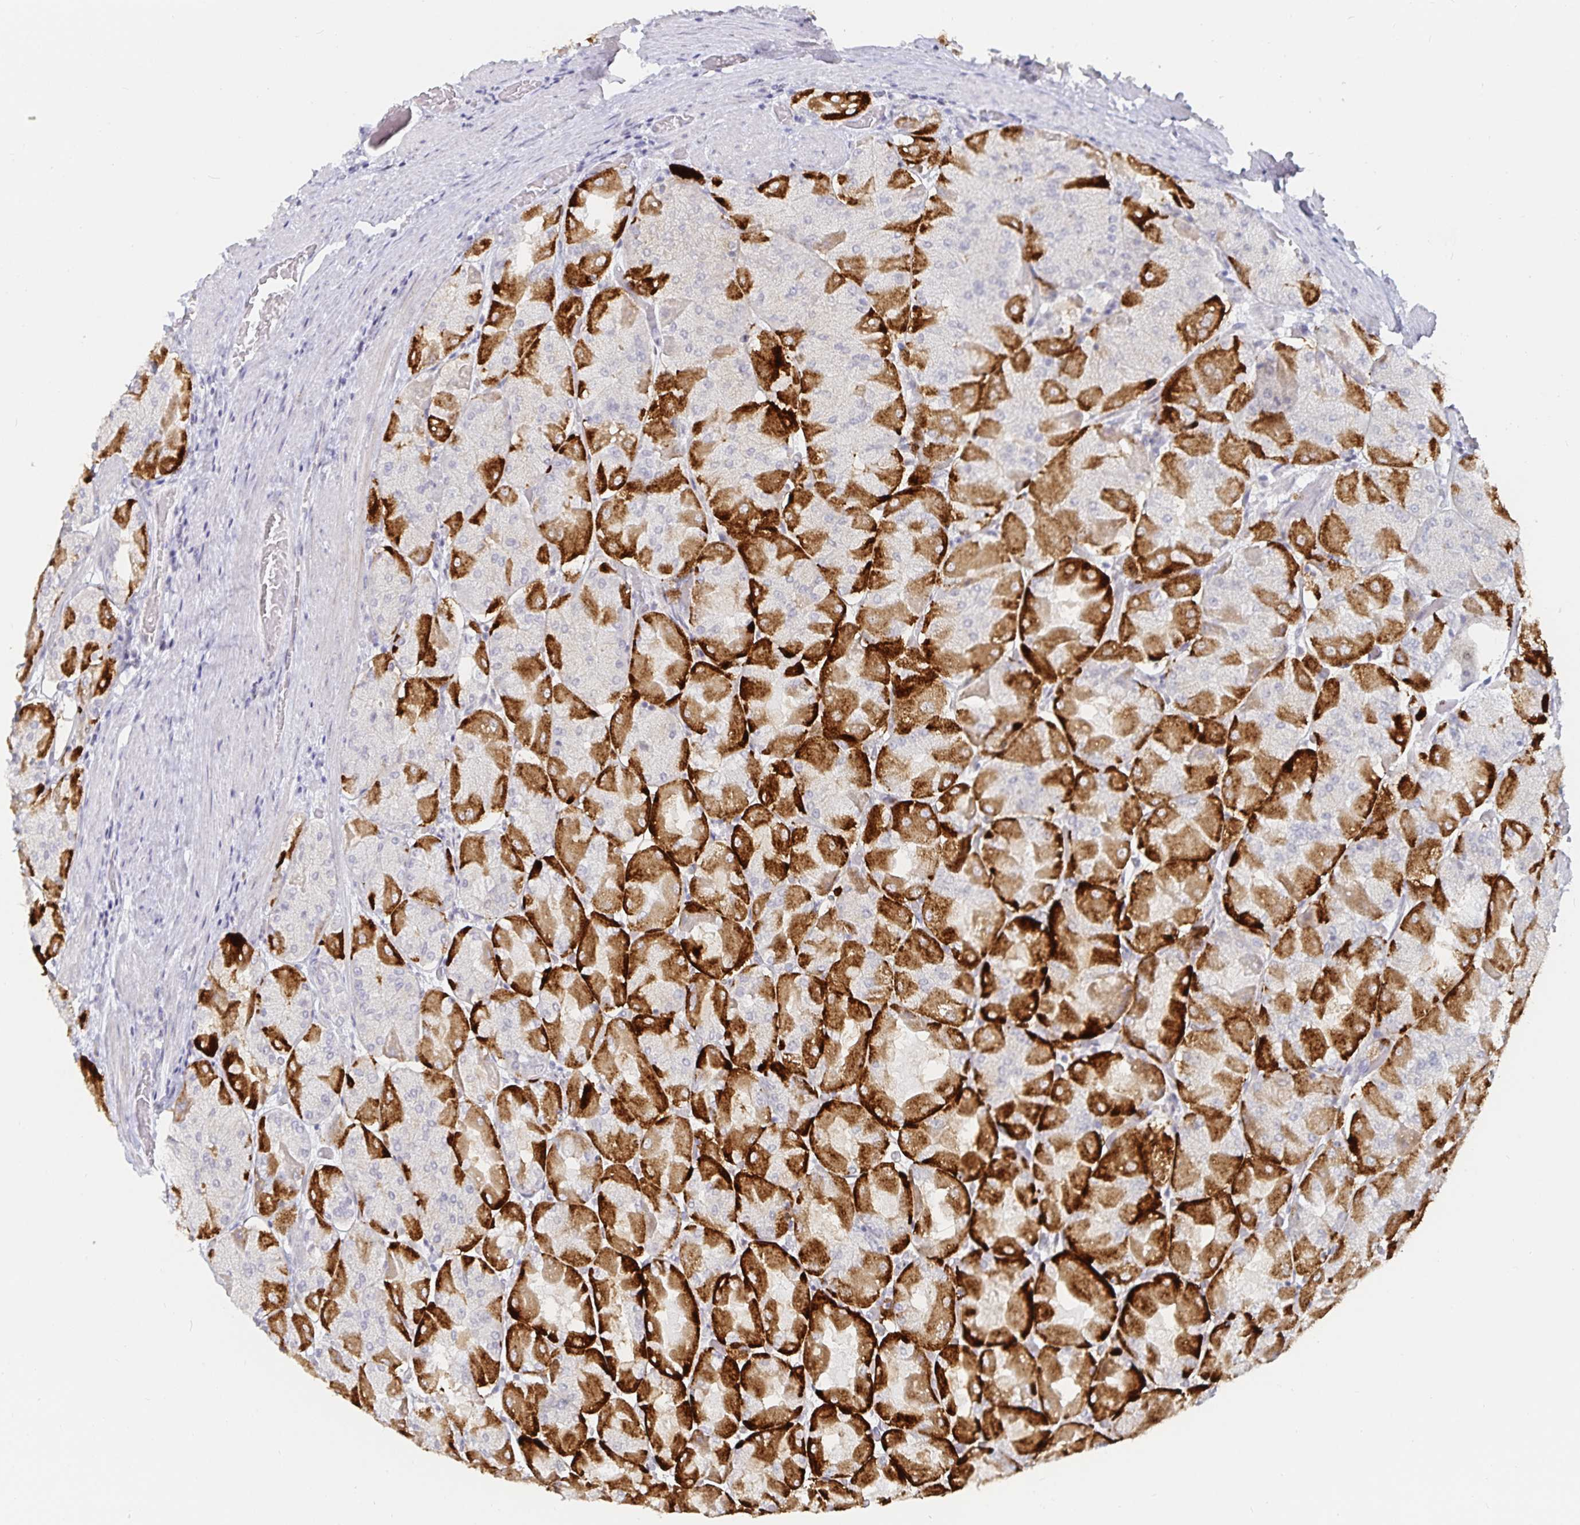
{"staining": {"intensity": "strong", "quantity": "25%-75%", "location": "cytoplasmic/membranous"}, "tissue": "stomach", "cell_type": "Glandular cells", "image_type": "normal", "snomed": [{"axis": "morphology", "description": "Normal tissue, NOS"}, {"axis": "topography", "description": "Stomach"}], "caption": "Immunohistochemistry image of unremarkable stomach: stomach stained using immunohistochemistry reveals high levels of strong protein expression localized specifically in the cytoplasmic/membranous of glandular cells, appearing as a cytoplasmic/membranous brown color.", "gene": "S100G", "patient": {"sex": "female", "age": 61}}